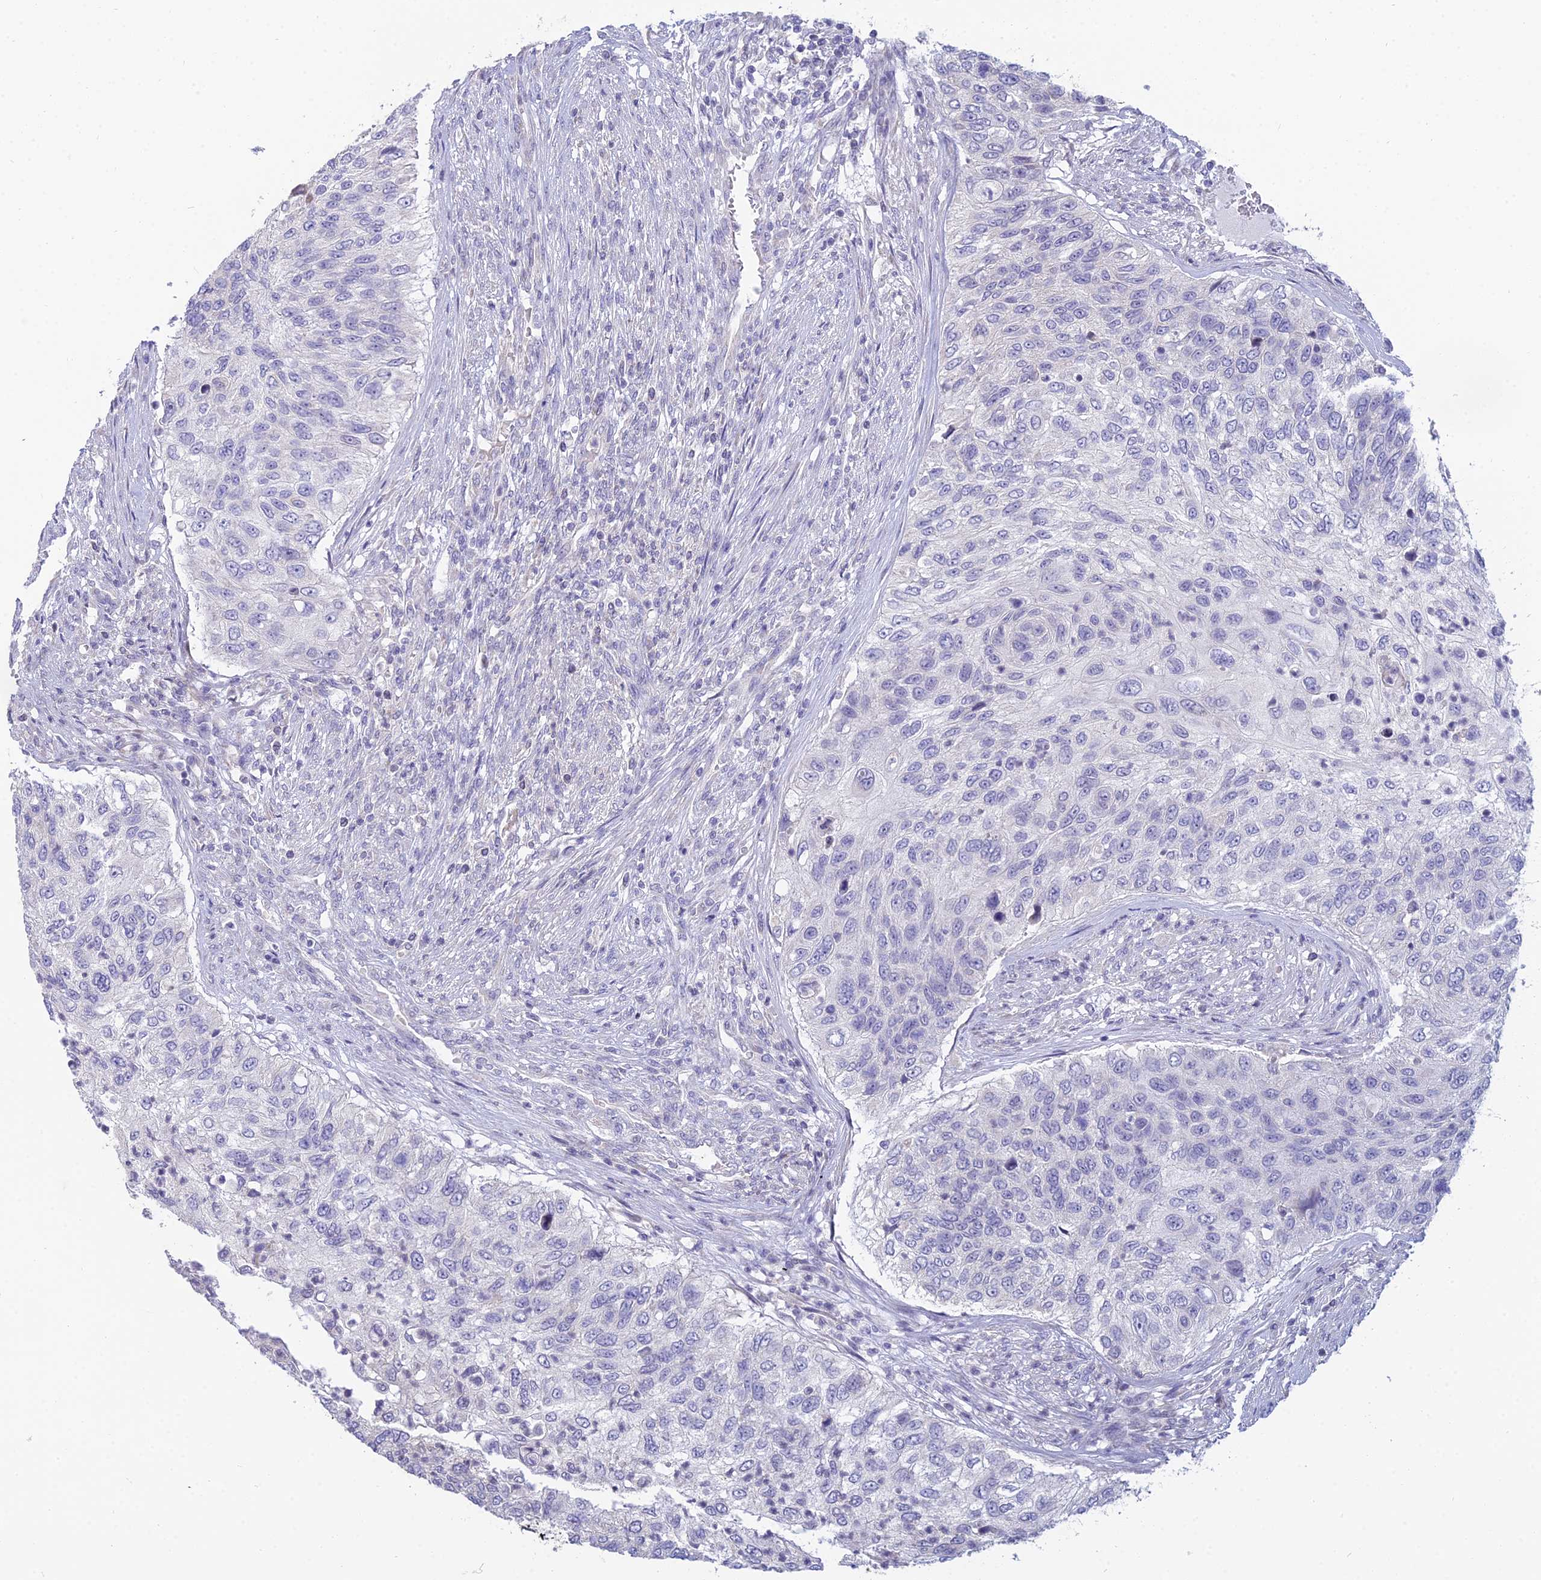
{"staining": {"intensity": "negative", "quantity": "none", "location": "none"}, "tissue": "urothelial cancer", "cell_type": "Tumor cells", "image_type": "cancer", "snomed": [{"axis": "morphology", "description": "Urothelial carcinoma, High grade"}, {"axis": "topography", "description": "Urinary bladder"}], "caption": "Photomicrograph shows no significant protein positivity in tumor cells of urothelial cancer.", "gene": "CFAP206", "patient": {"sex": "female", "age": 60}}